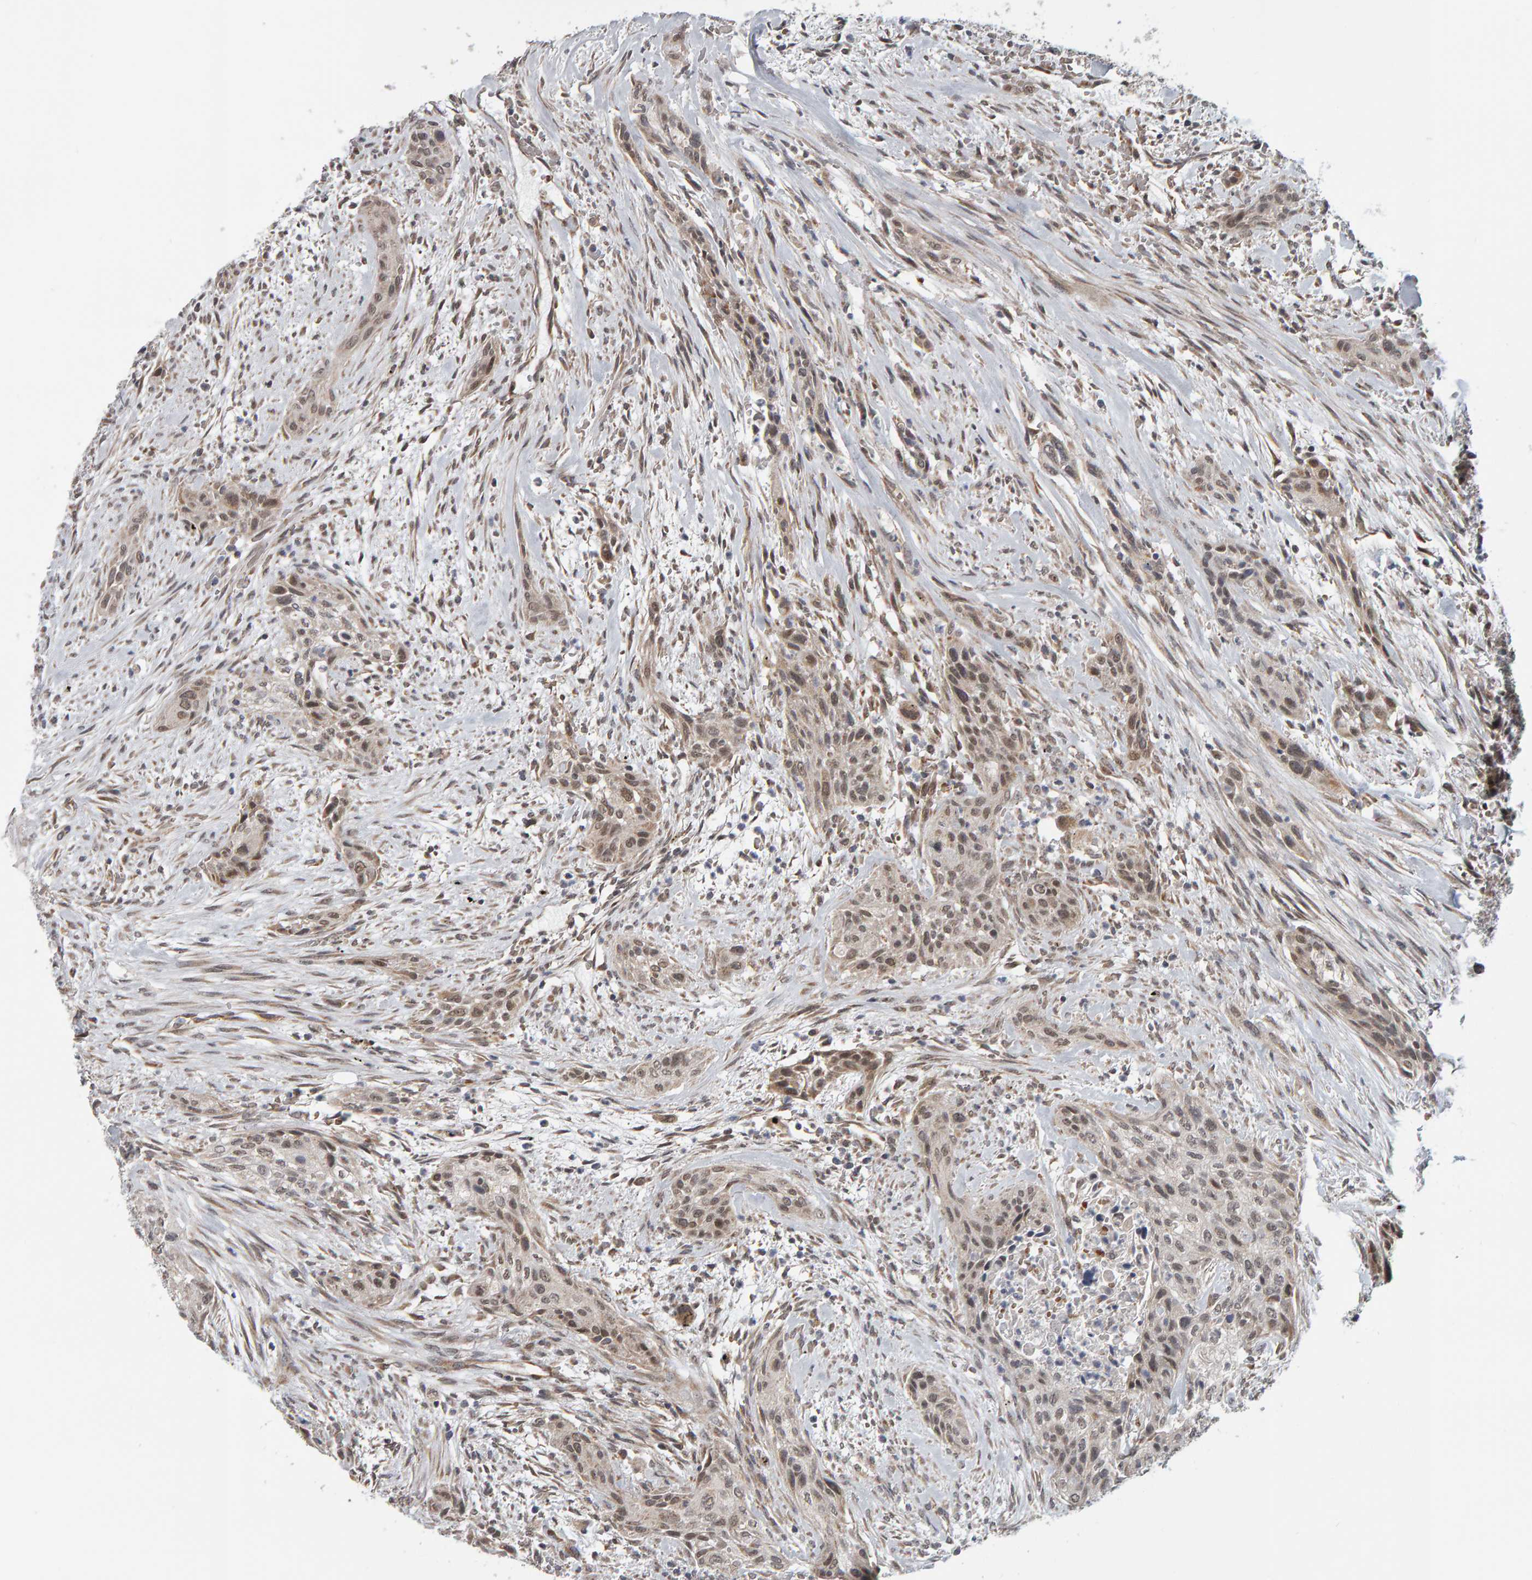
{"staining": {"intensity": "moderate", "quantity": ">75%", "location": "nuclear"}, "tissue": "urothelial cancer", "cell_type": "Tumor cells", "image_type": "cancer", "snomed": [{"axis": "morphology", "description": "Urothelial carcinoma, High grade"}, {"axis": "topography", "description": "Urinary bladder"}], "caption": "Urothelial cancer stained with a brown dye reveals moderate nuclear positive staining in about >75% of tumor cells.", "gene": "DAP3", "patient": {"sex": "male", "age": 35}}